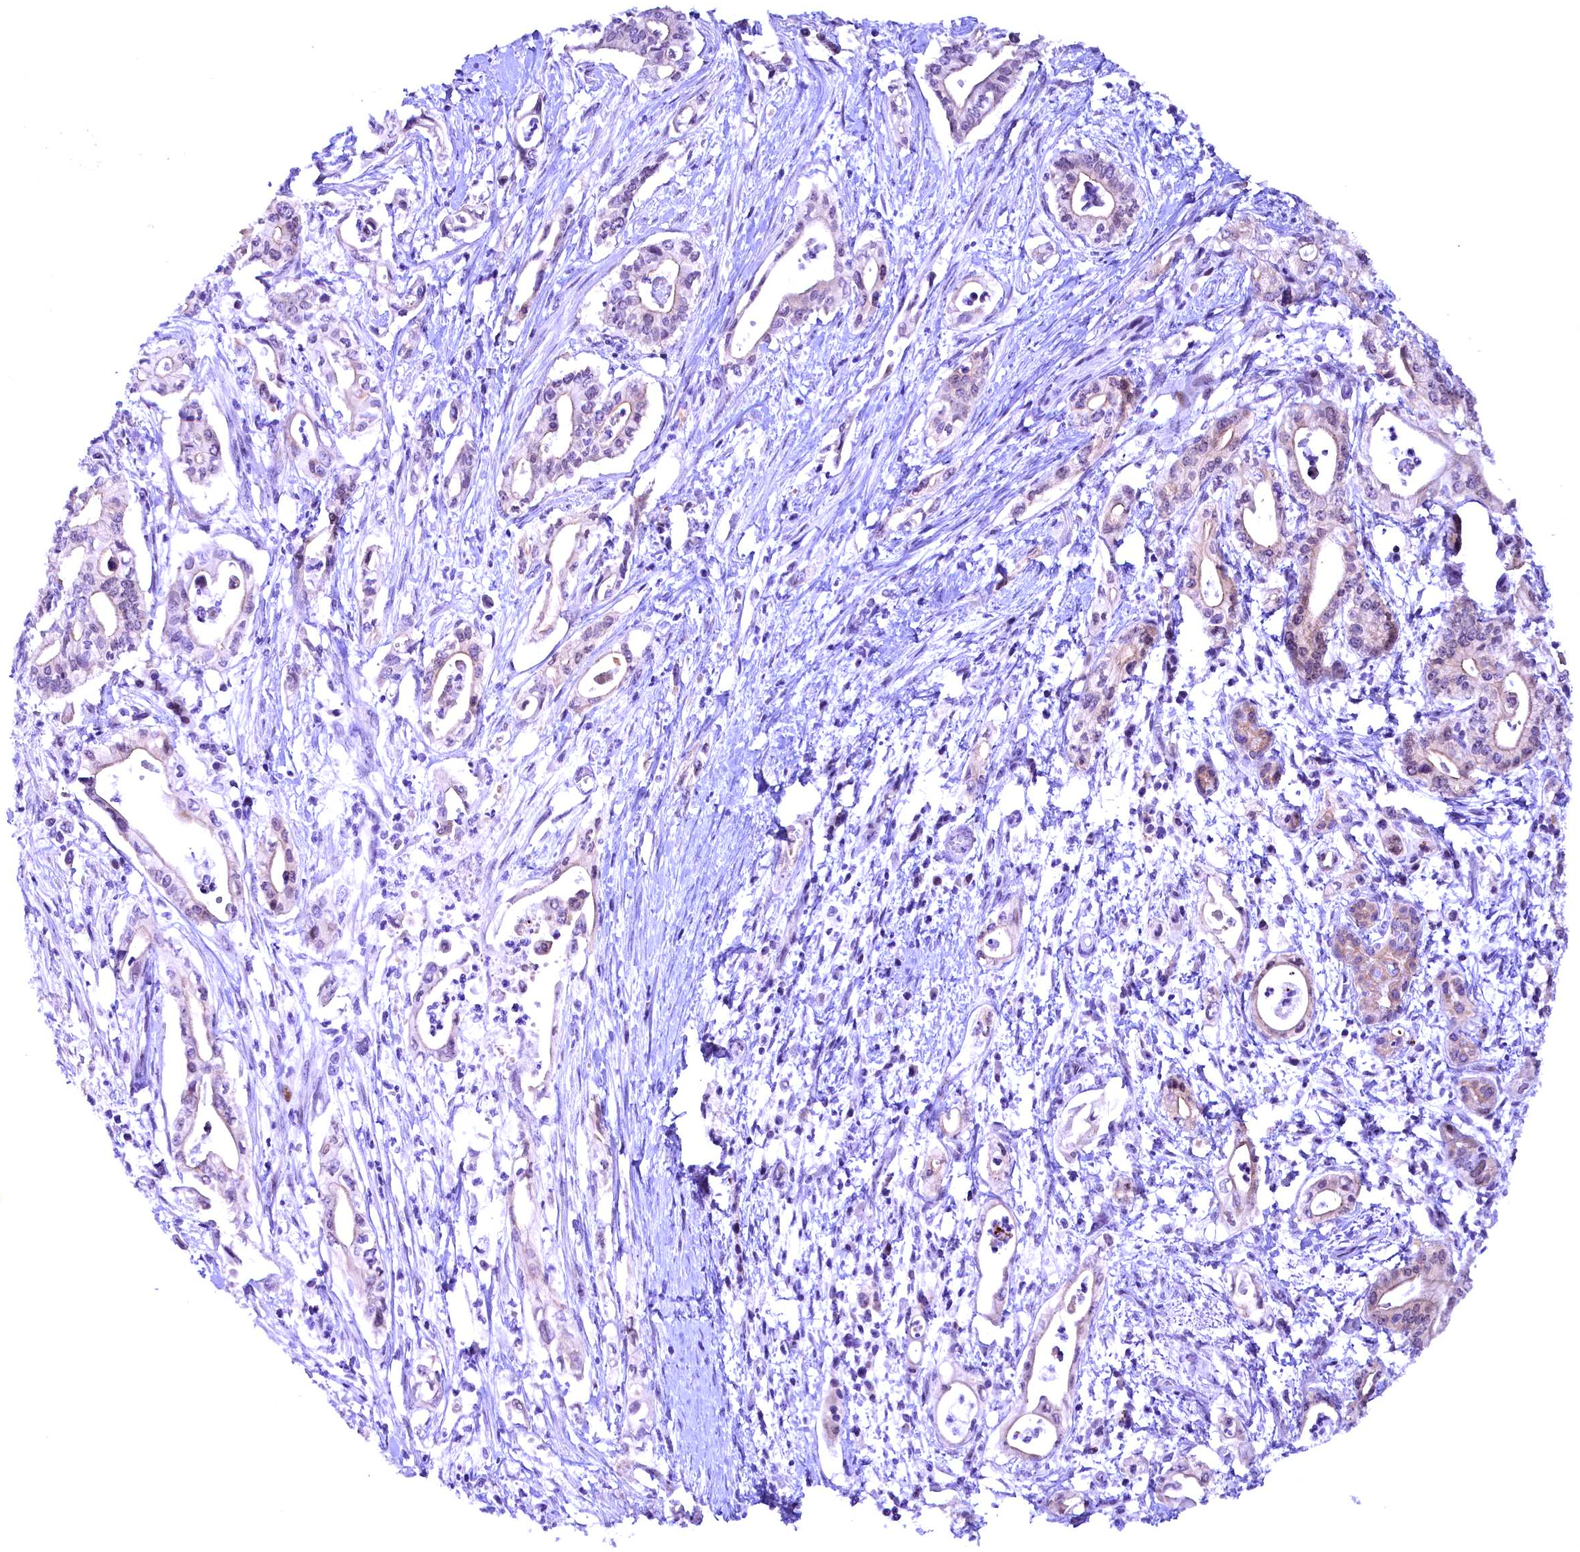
{"staining": {"intensity": "weak", "quantity": "<25%", "location": "cytoplasmic/membranous"}, "tissue": "pancreatic cancer", "cell_type": "Tumor cells", "image_type": "cancer", "snomed": [{"axis": "morphology", "description": "Adenocarcinoma, NOS"}, {"axis": "topography", "description": "Pancreas"}], "caption": "The immunohistochemistry (IHC) image has no significant positivity in tumor cells of pancreatic cancer (adenocarcinoma) tissue.", "gene": "CCDC106", "patient": {"sex": "female", "age": 77}}